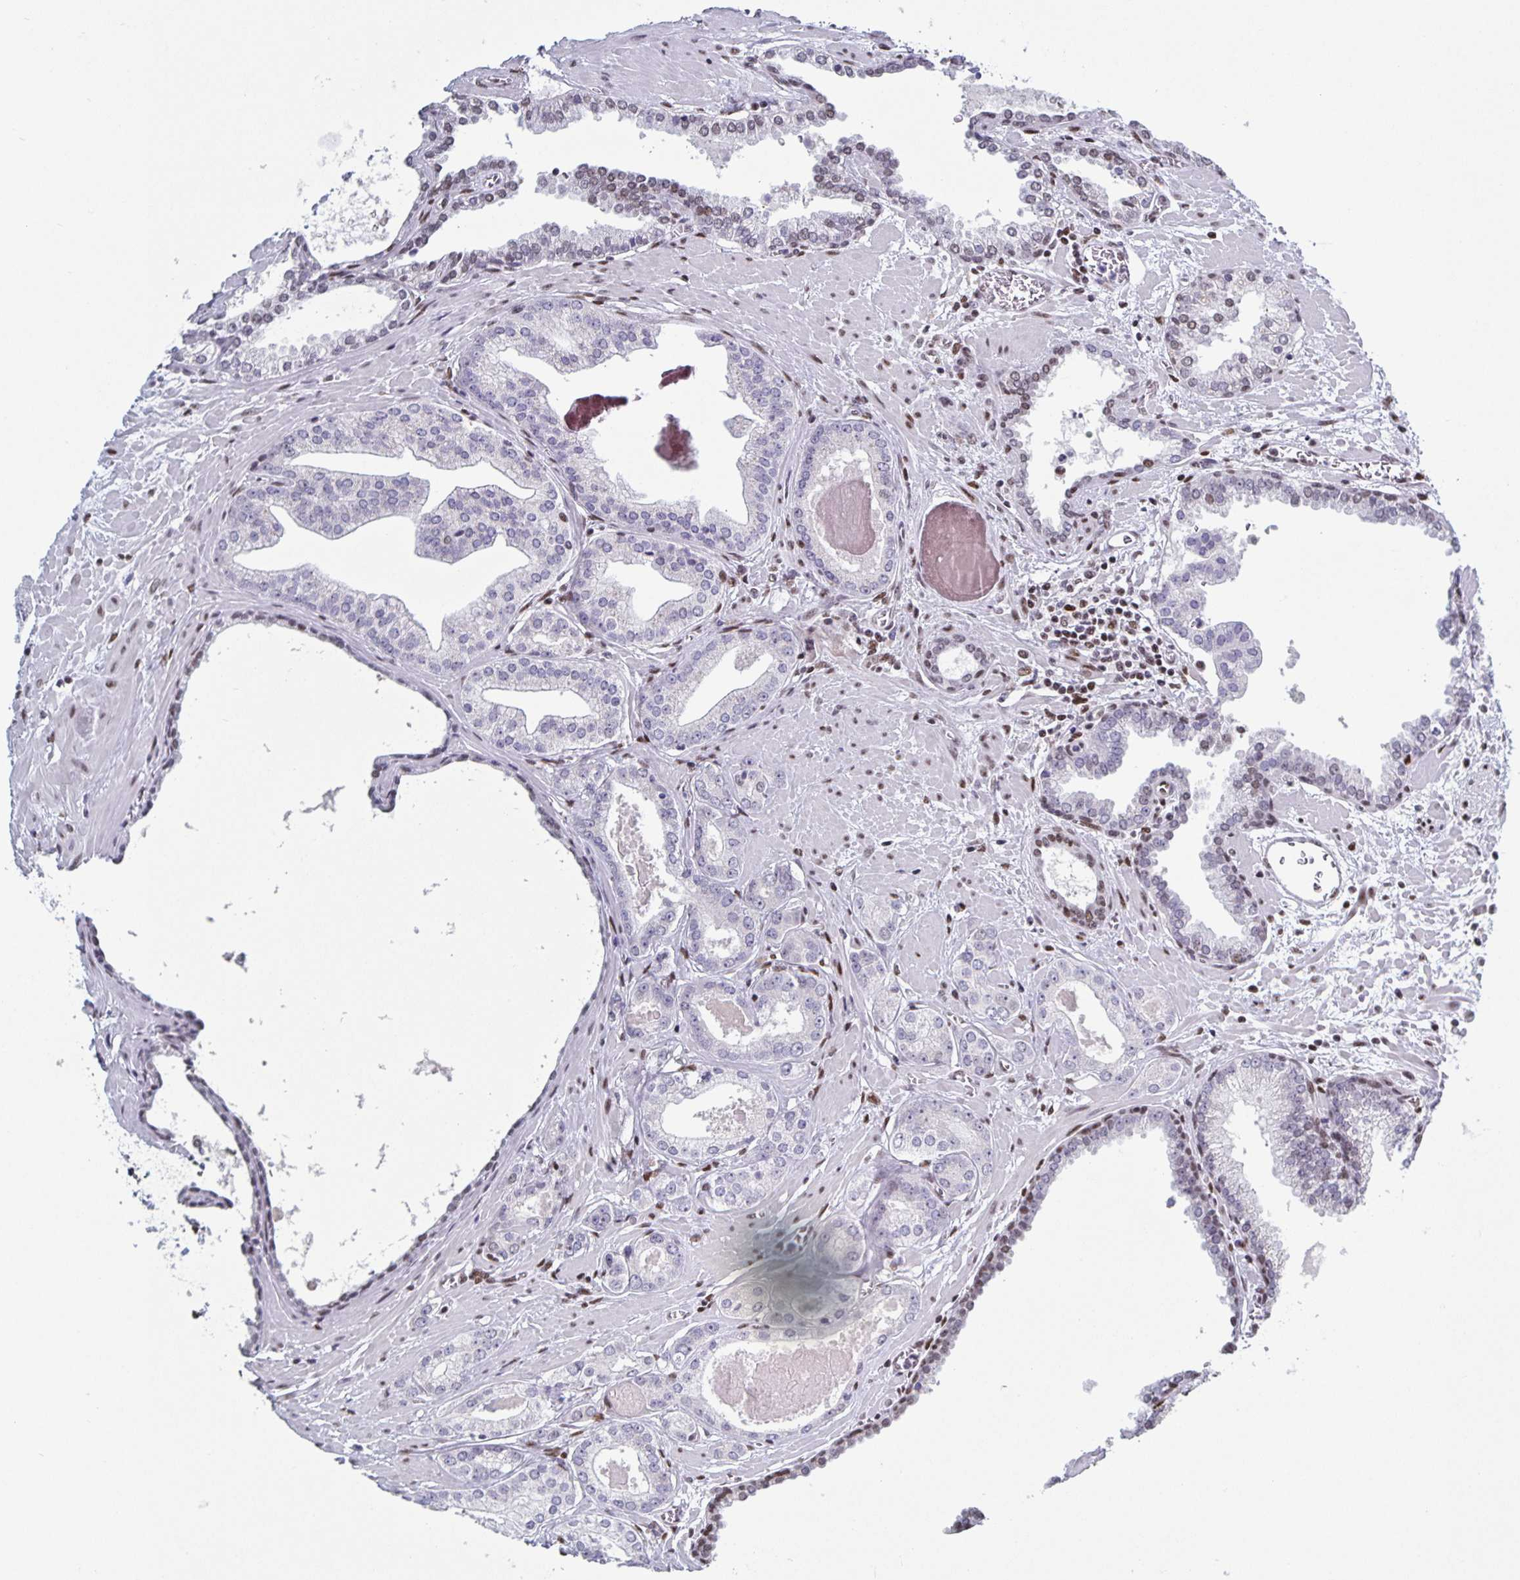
{"staining": {"intensity": "negative", "quantity": "none", "location": "none"}, "tissue": "prostate cancer", "cell_type": "Tumor cells", "image_type": "cancer", "snomed": [{"axis": "morphology", "description": "Adenocarcinoma, Low grade"}, {"axis": "topography", "description": "Prostate"}], "caption": "IHC photomicrograph of neoplastic tissue: prostate adenocarcinoma (low-grade) stained with DAB displays no significant protein expression in tumor cells.", "gene": "JUND", "patient": {"sex": "male", "age": 64}}